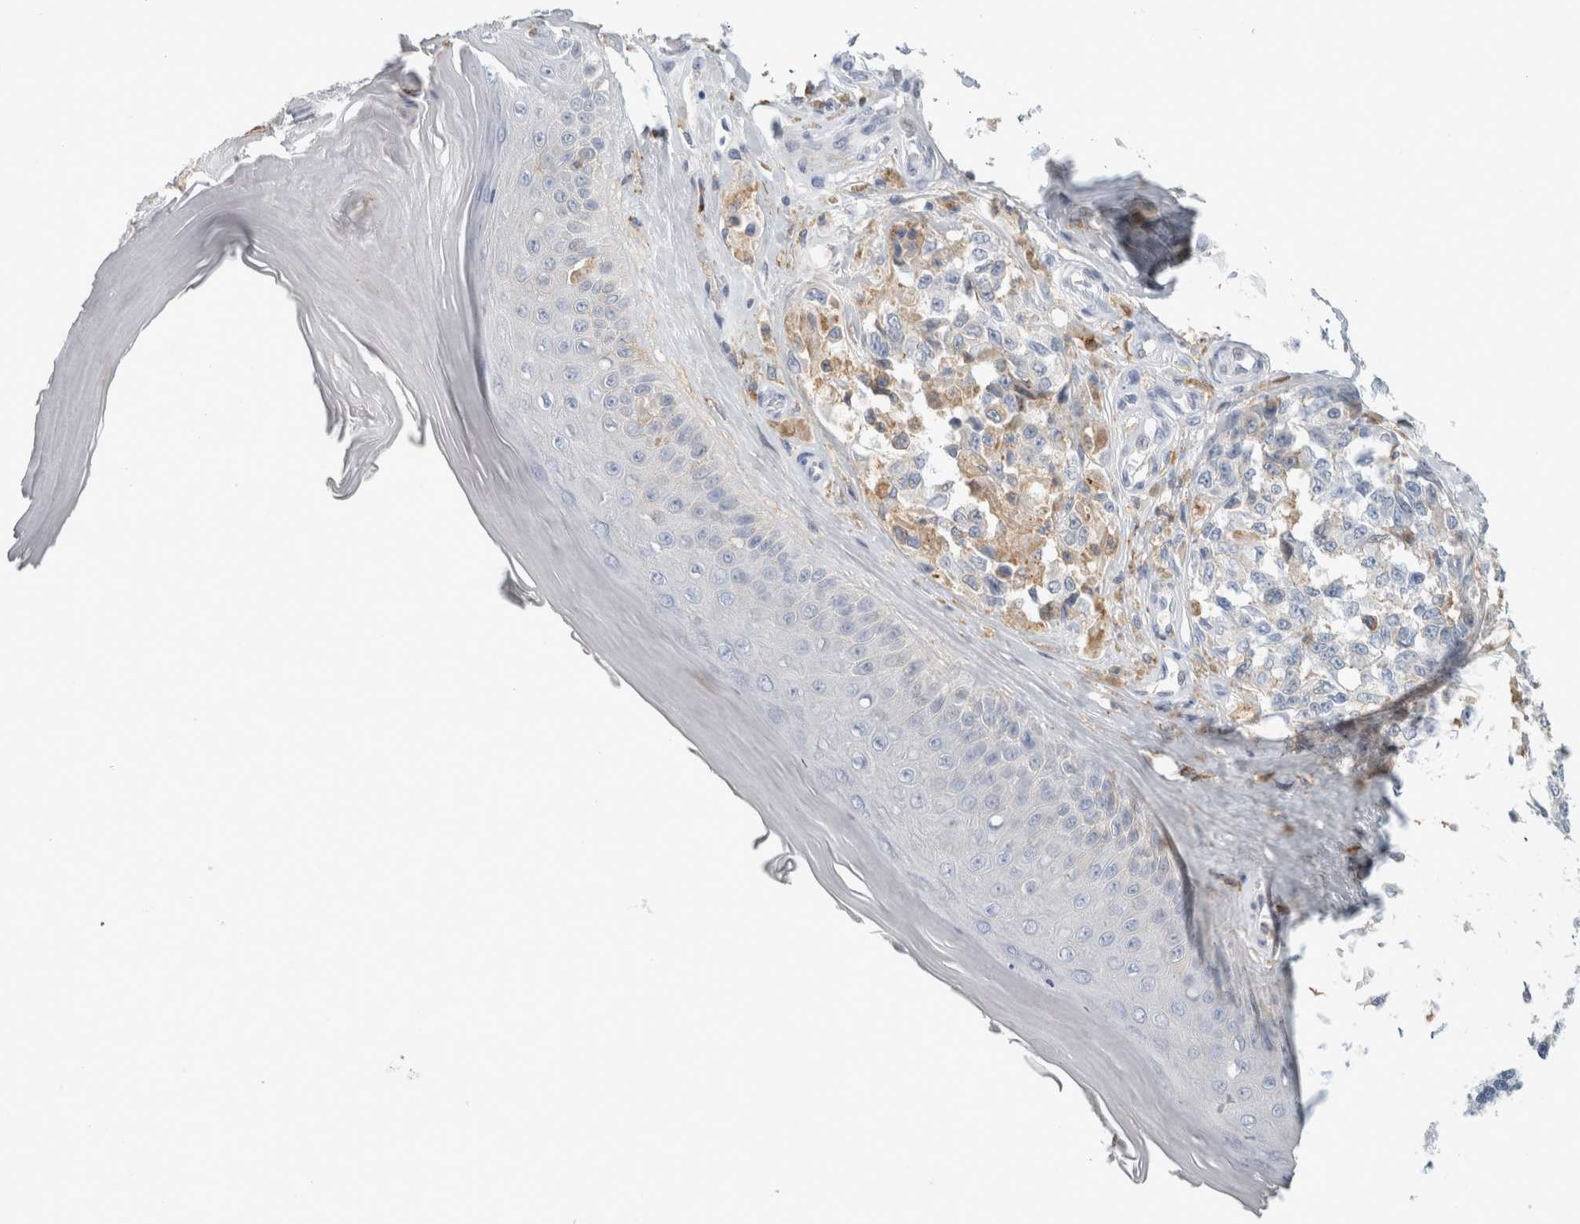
{"staining": {"intensity": "negative", "quantity": "none", "location": "none"}, "tissue": "melanoma", "cell_type": "Tumor cells", "image_type": "cancer", "snomed": [{"axis": "morphology", "description": "Malignant melanoma, NOS"}, {"axis": "topography", "description": "Skin"}], "caption": "An image of malignant melanoma stained for a protein displays no brown staining in tumor cells. The staining is performed using DAB (3,3'-diaminobenzidine) brown chromogen with nuclei counter-stained in using hematoxylin.", "gene": "P2RY2", "patient": {"sex": "female", "age": 64}}